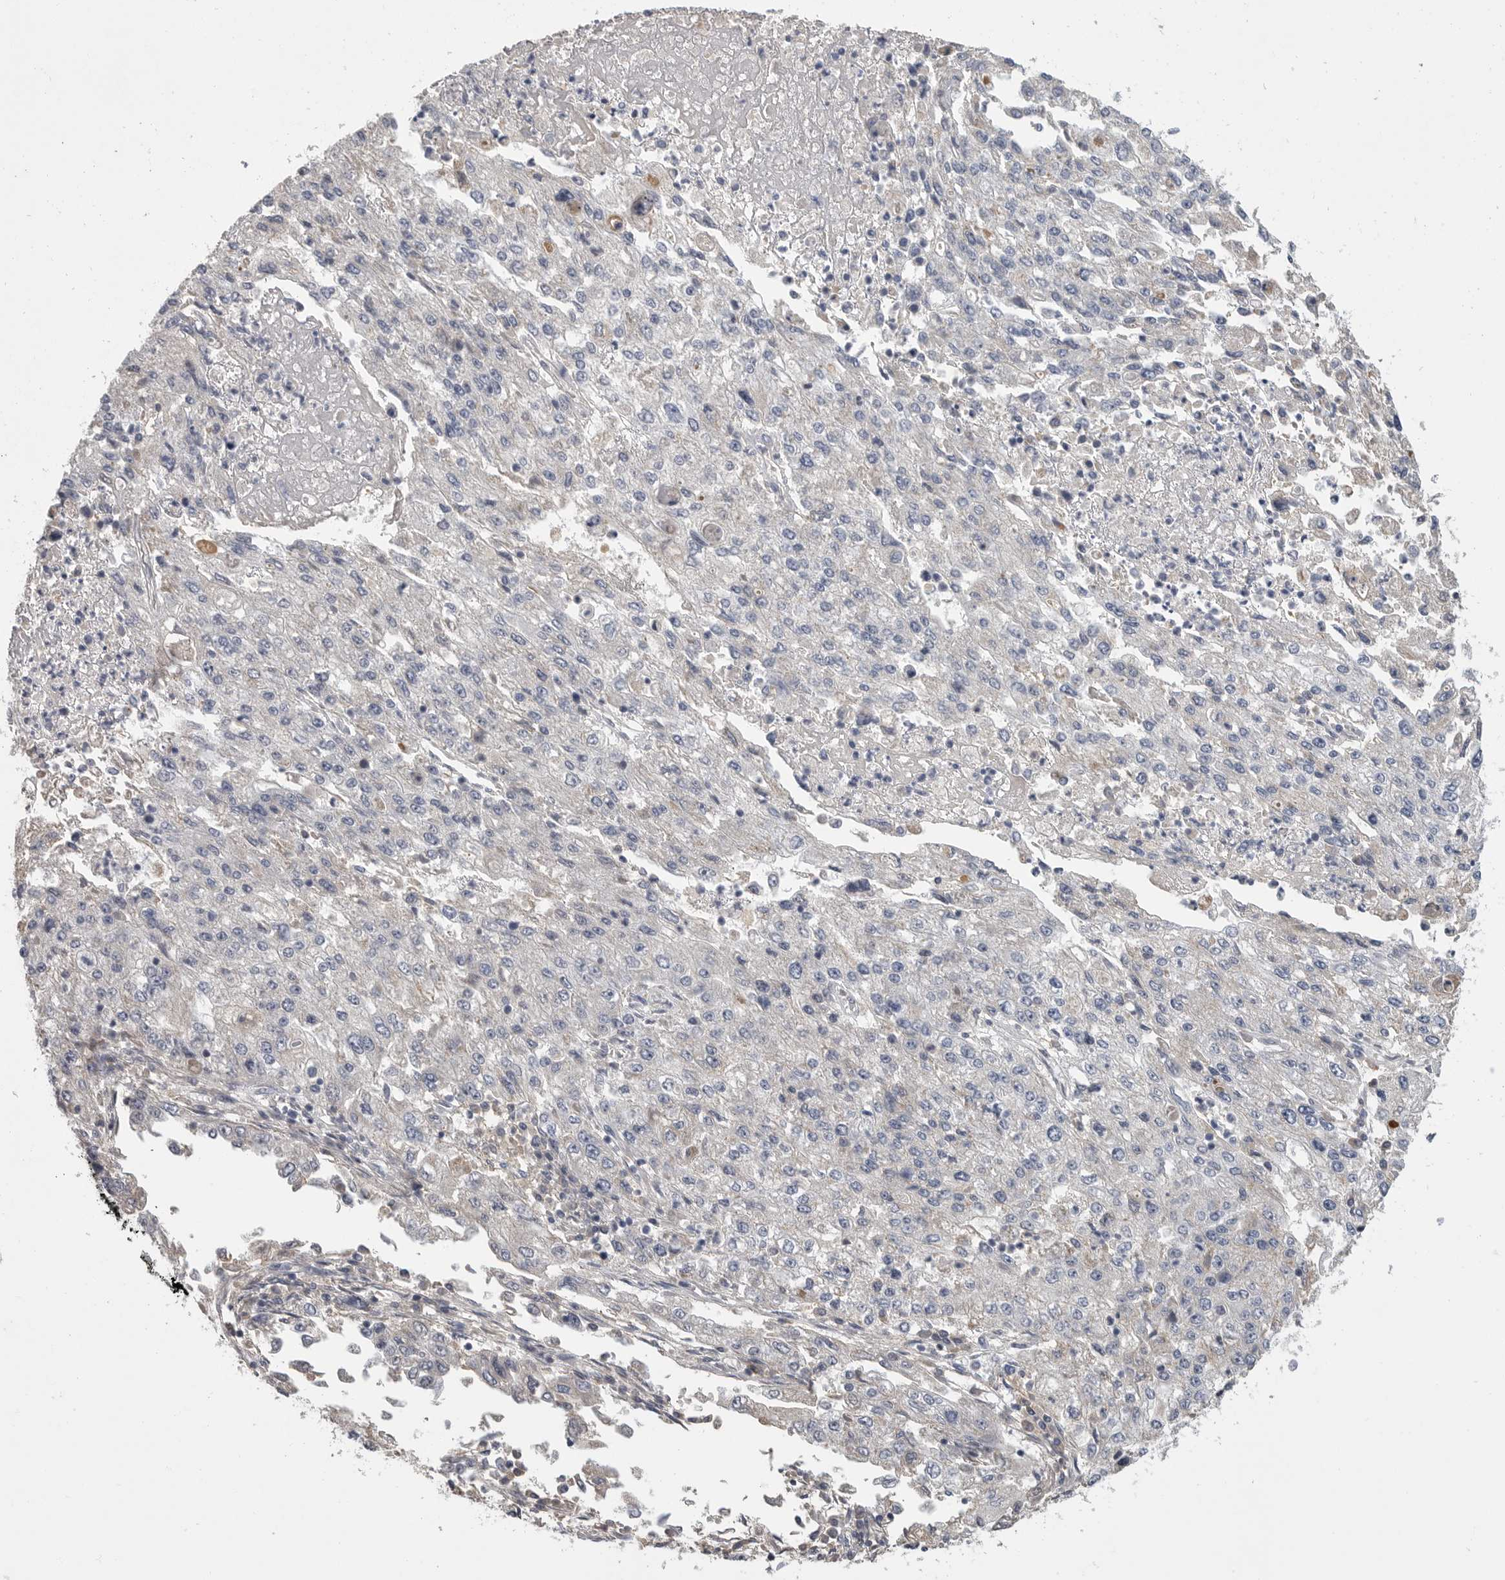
{"staining": {"intensity": "negative", "quantity": "none", "location": "none"}, "tissue": "endometrial cancer", "cell_type": "Tumor cells", "image_type": "cancer", "snomed": [{"axis": "morphology", "description": "Adenocarcinoma, NOS"}, {"axis": "topography", "description": "Endometrium"}], "caption": "IHC micrograph of neoplastic tissue: human endometrial adenocarcinoma stained with DAB (3,3'-diaminobenzidine) shows no significant protein expression in tumor cells.", "gene": "SDC3", "patient": {"sex": "female", "age": 49}}